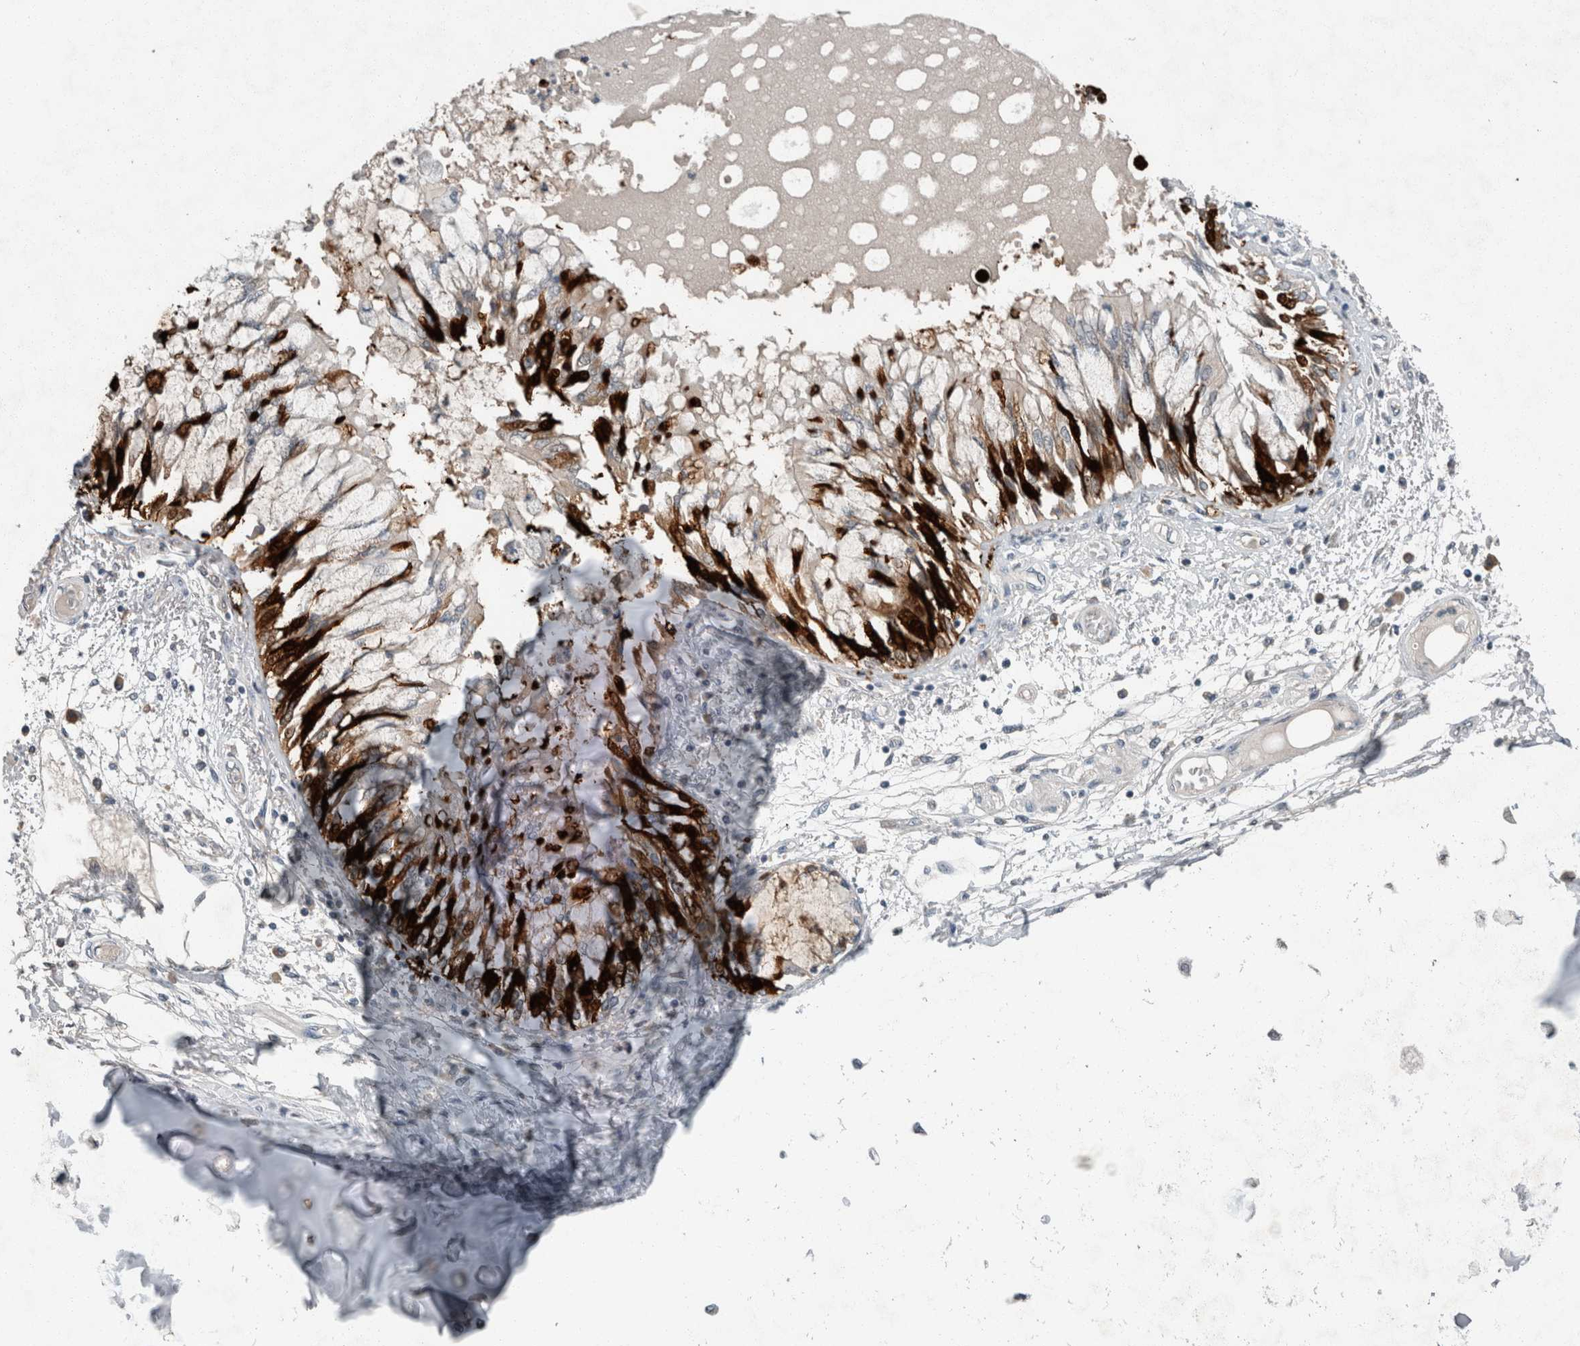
{"staining": {"intensity": "strong", "quantity": "25%-75%", "location": "cytoplasmic/membranous,nuclear"}, "tissue": "lung cancer", "cell_type": "Tumor cells", "image_type": "cancer", "snomed": [{"axis": "morphology", "description": "Normal tissue, NOS"}, {"axis": "morphology", "description": "Squamous cell carcinoma, NOS"}, {"axis": "topography", "description": "Lymph node"}, {"axis": "topography", "description": "Cartilage tissue"}, {"axis": "topography", "description": "Bronchus"}, {"axis": "topography", "description": "Lung"}, {"axis": "topography", "description": "Peripheral nerve tissue"}], "caption": "Squamous cell carcinoma (lung) stained with DAB (3,3'-diaminobenzidine) IHC demonstrates high levels of strong cytoplasmic/membranous and nuclear expression in about 25%-75% of tumor cells.", "gene": "KNTC1", "patient": {"sex": "female", "age": 49}}